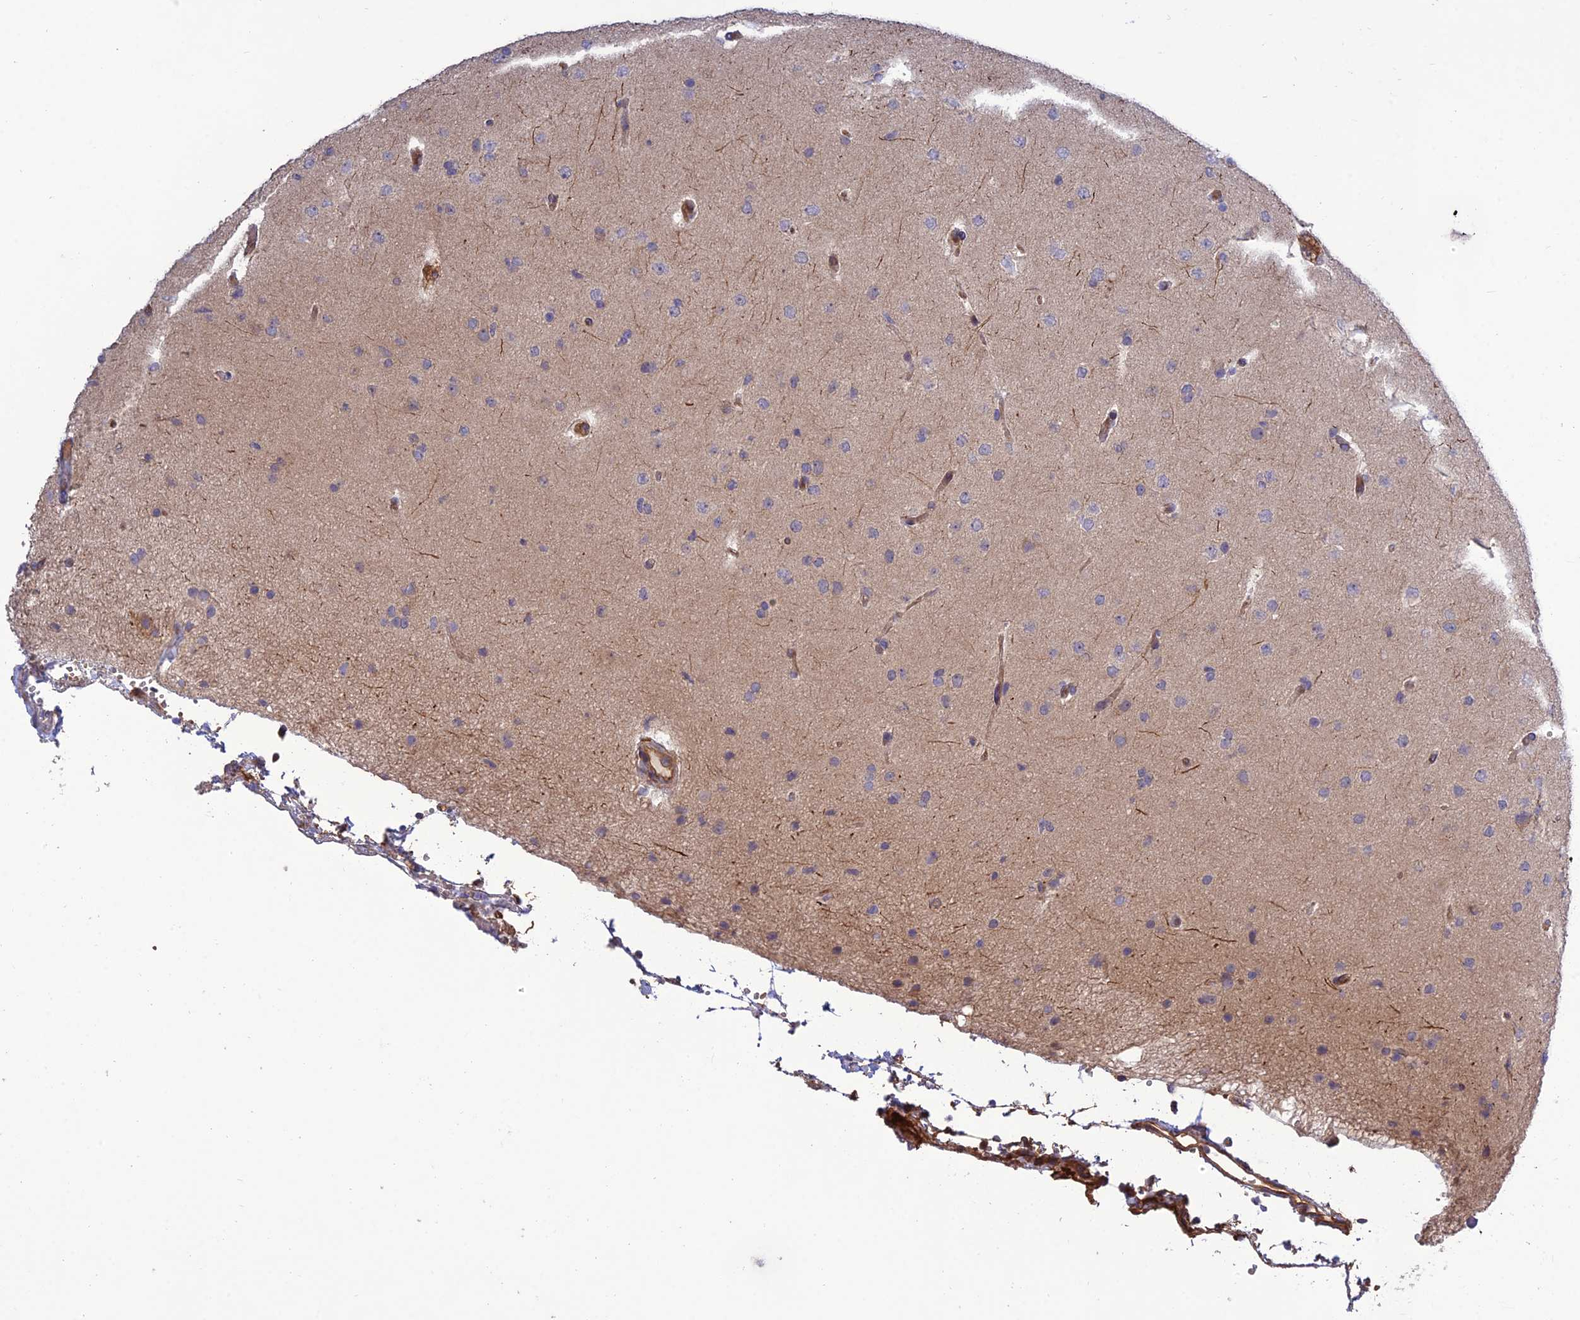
{"staining": {"intensity": "negative", "quantity": "none", "location": "none"}, "tissue": "glioma", "cell_type": "Tumor cells", "image_type": "cancer", "snomed": [{"axis": "morphology", "description": "Glioma, malignant, High grade"}, {"axis": "topography", "description": "Brain"}], "caption": "Human malignant glioma (high-grade) stained for a protein using IHC reveals no staining in tumor cells.", "gene": "CRTAP", "patient": {"sex": "male", "age": 72}}